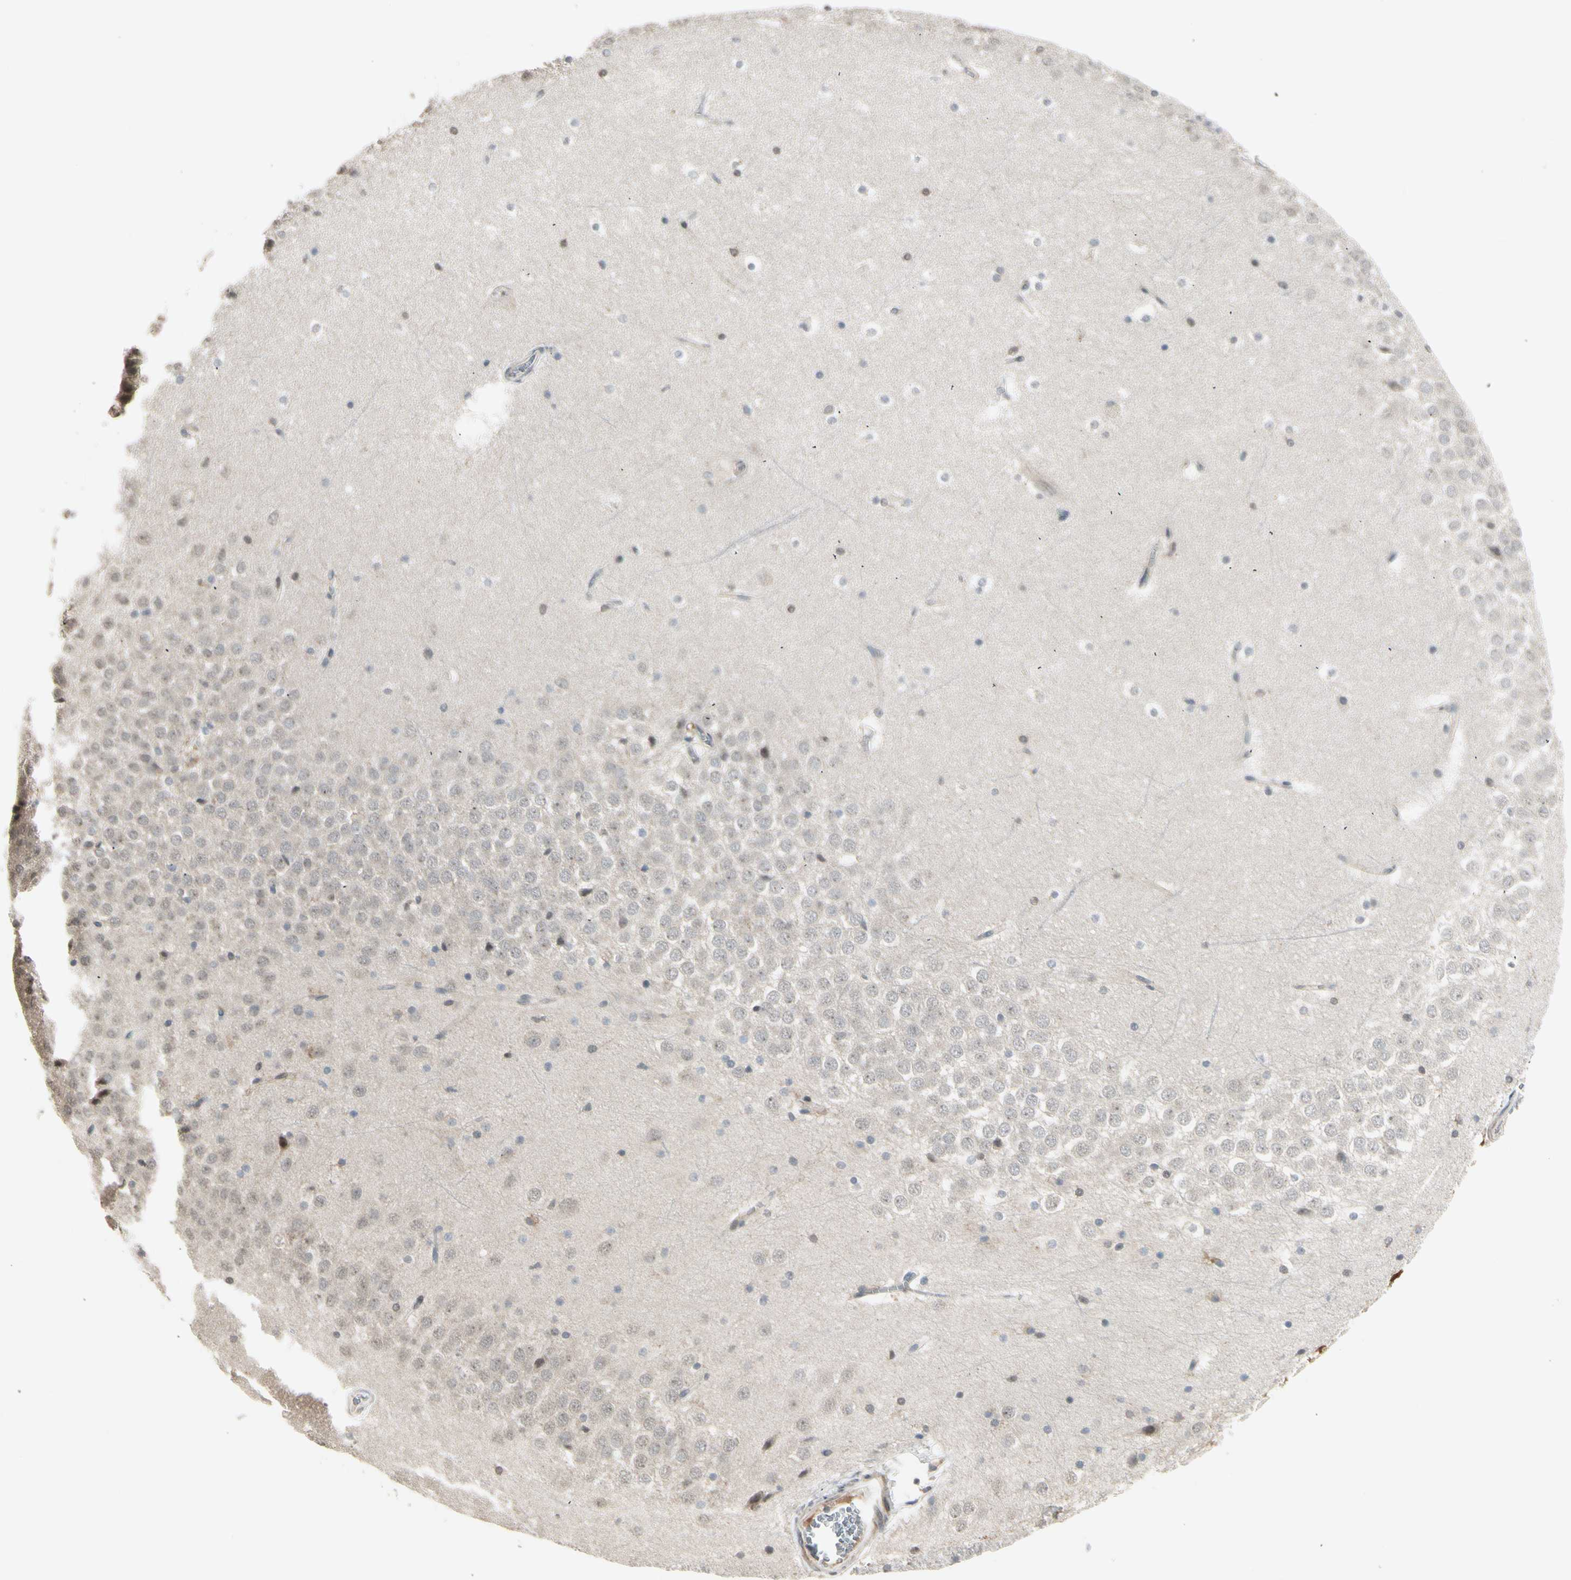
{"staining": {"intensity": "weak", "quantity": "<25%", "location": "cytoplasmic/membranous"}, "tissue": "hippocampus", "cell_type": "Glial cells", "image_type": "normal", "snomed": [{"axis": "morphology", "description": "Normal tissue, NOS"}, {"axis": "topography", "description": "Hippocampus"}], "caption": "Glial cells show no significant protein expression in normal hippocampus. The staining is performed using DAB (3,3'-diaminobenzidine) brown chromogen with nuclei counter-stained in using hematoxylin.", "gene": "SVBP", "patient": {"sex": "male", "age": 45}}